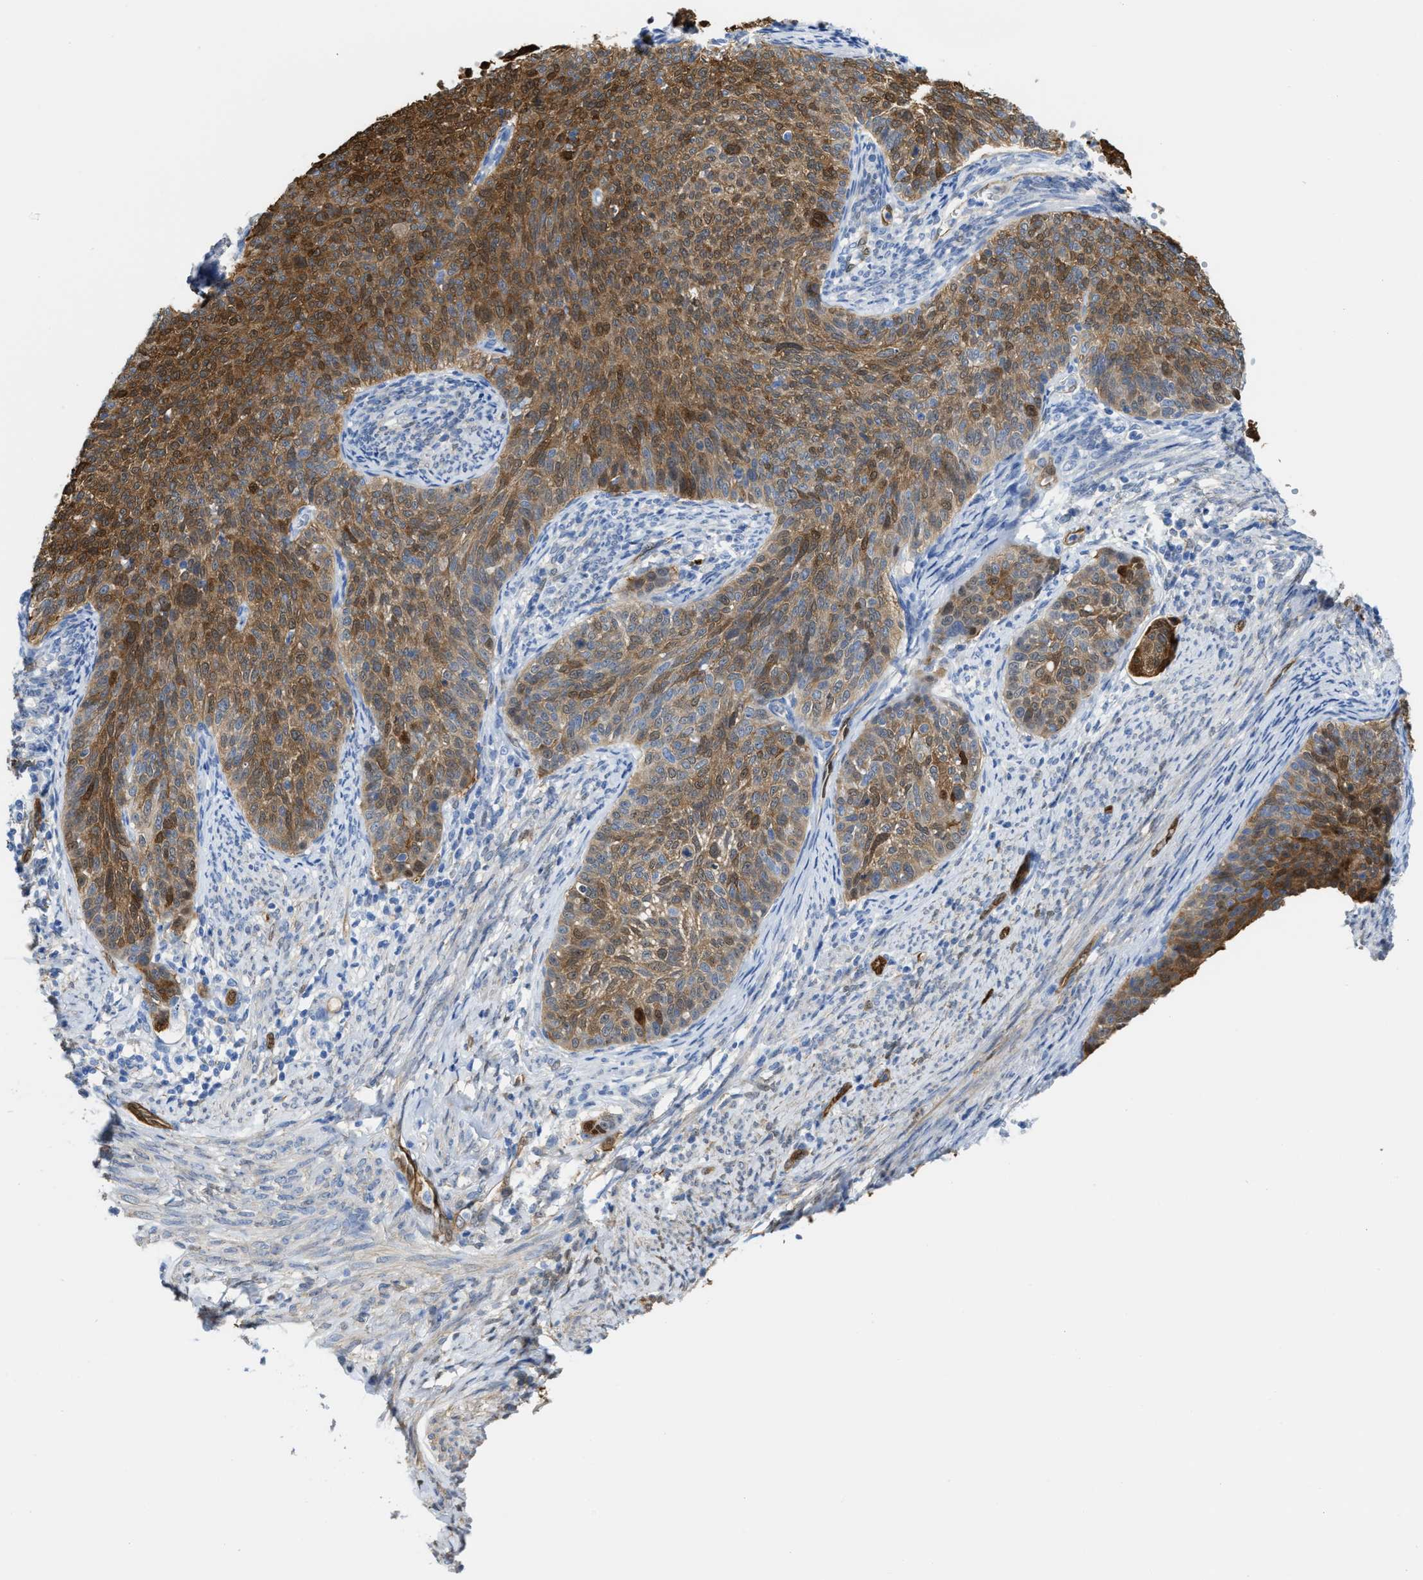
{"staining": {"intensity": "moderate", "quantity": ">75%", "location": "cytoplasmic/membranous,nuclear"}, "tissue": "cervical cancer", "cell_type": "Tumor cells", "image_type": "cancer", "snomed": [{"axis": "morphology", "description": "Squamous cell carcinoma, NOS"}, {"axis": "topography", "description": "Cervix"}], "caption": "This photomicrograph demonstrates immunohistochemistry staining of human cervical cancer, with medium moderate cytoplasmic/membranous and nuclear expression in about >75% of tumor cells.", "gene": "ASS1", "patient": {"sex": "female", "age": 70}}